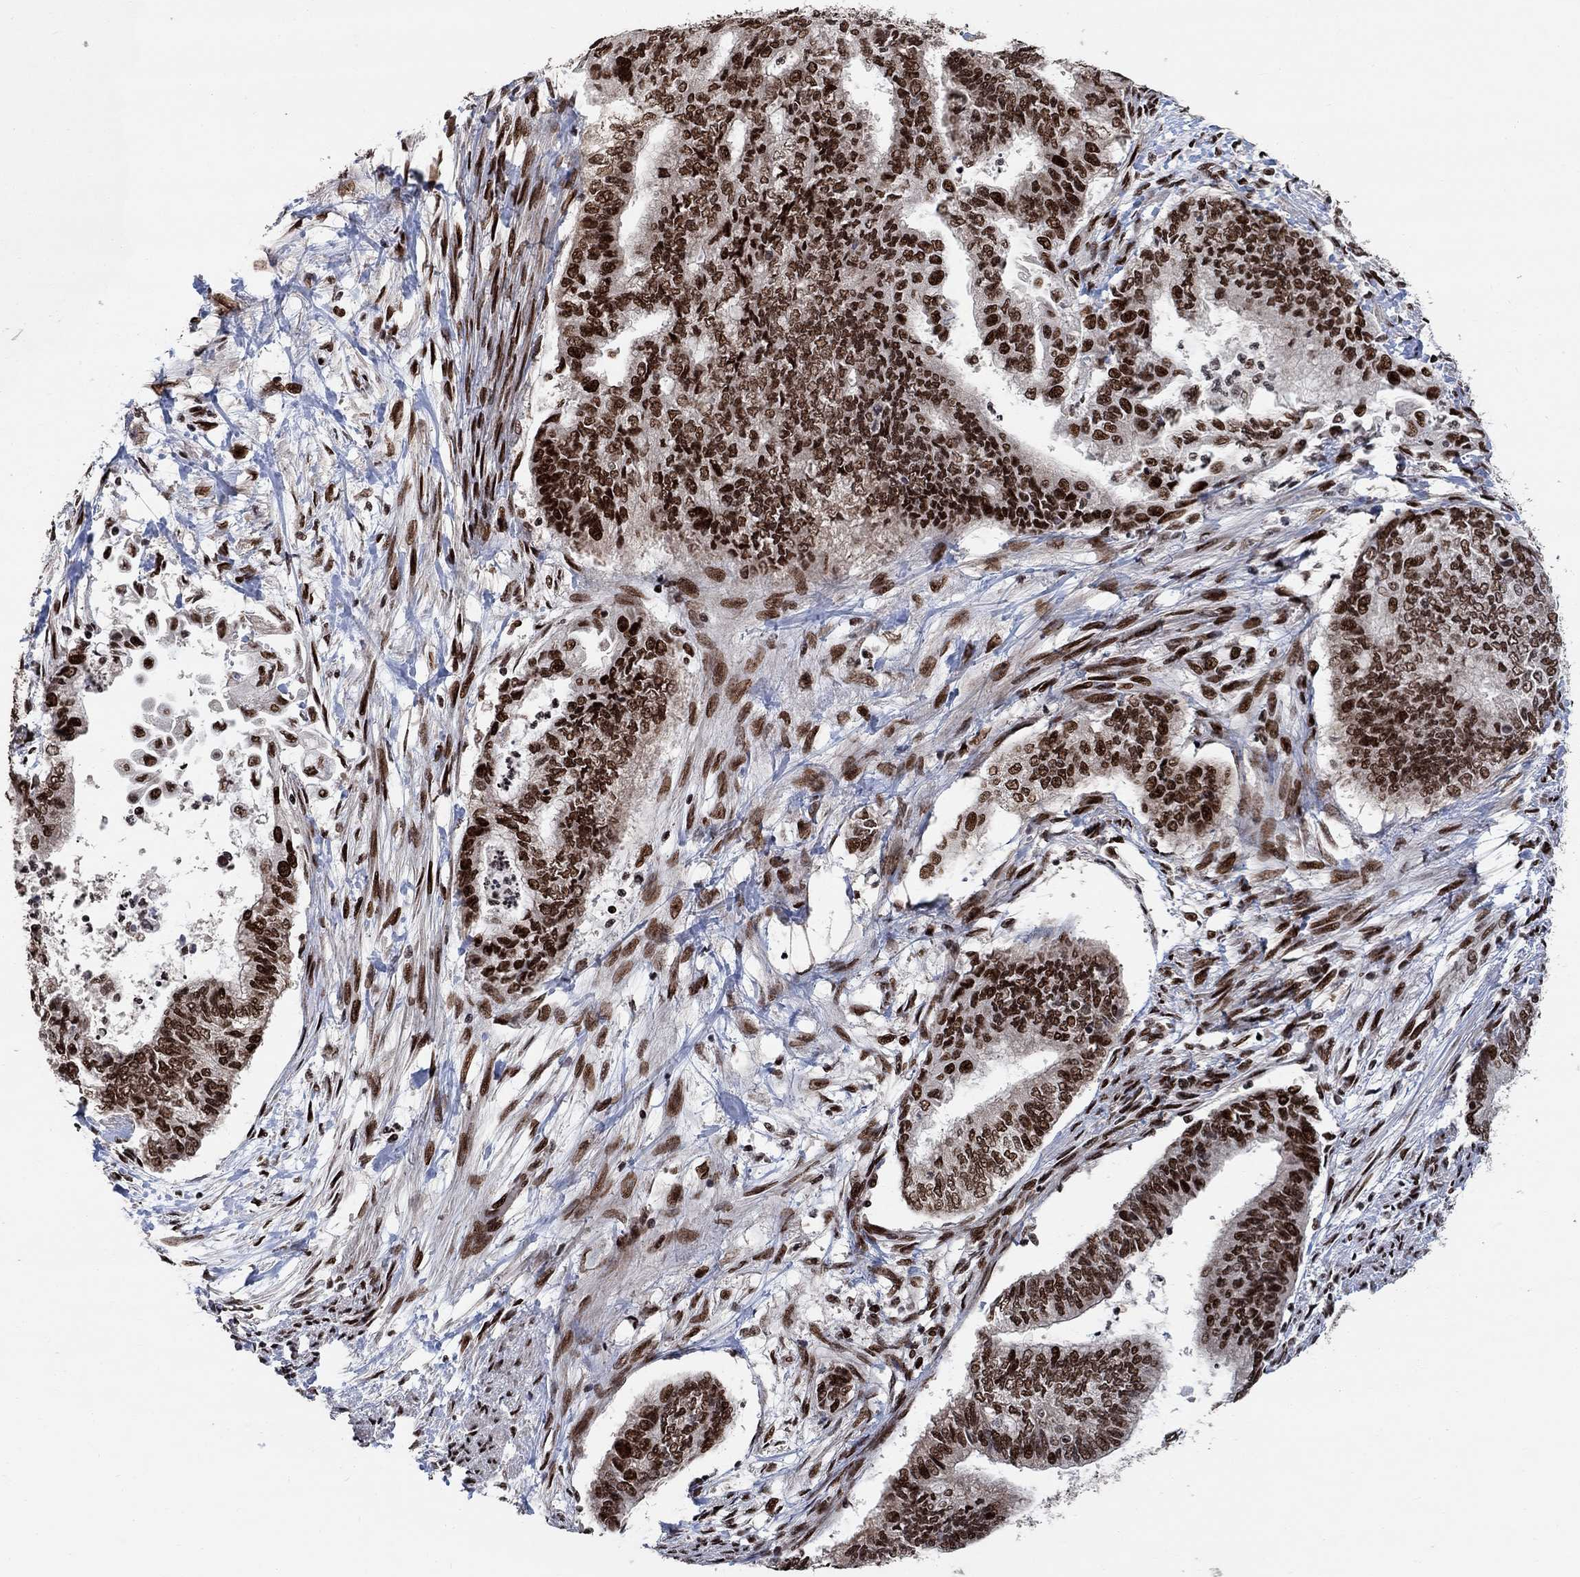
{"staining": {"intensity": "strong", "quantity": "25%-75%", "location": "nuclear"}, "tissue": "endometrial cancer", "cell_type": "Tumor cells", "image_type": "cancer", "snomed": [{"axis": "morphology", "description": "Adenocarcinoma, NOS"}, {"axis": "topography", "description": "Endometrium"}], "caption": "An IHC histopathology image of tumor tissue is shown. Protein staining in brown highlights strong nuclear positivity in adenocarcinoma (endometrial) within tumor cells. Ihc stains the protein in brown and the nuclei are stained blue.", "gene": "E4F1", "patient": {"sex": "female", "age": 65}}